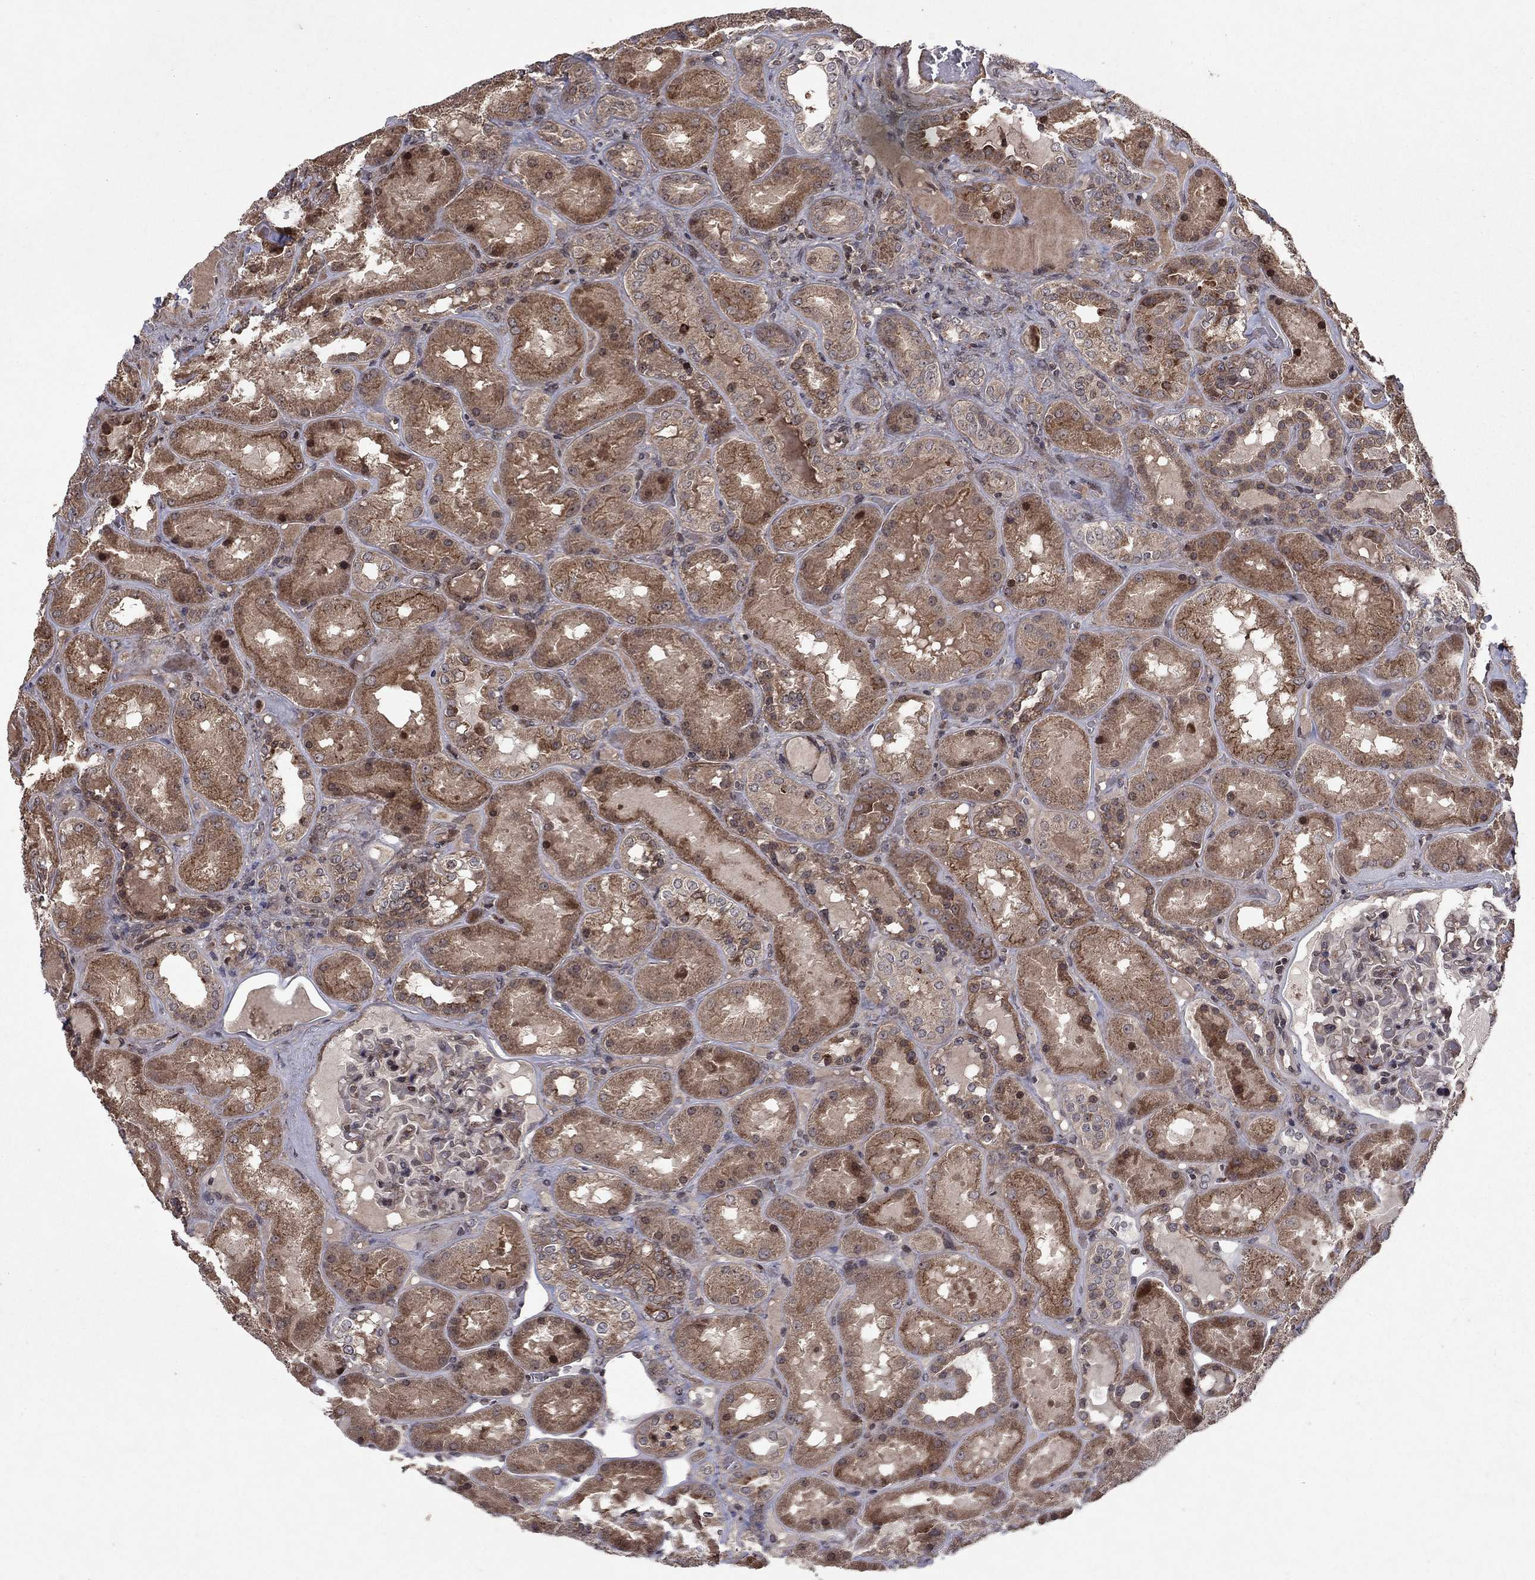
{"staining": {"intensity": "negative", "quantity": "none", "location": "none"}, "tissue": "kidney", "cell_type": "Cells in glomeruli", "image_type": "normal", "snomed": [{"axis": "morphology", "description": "Normal tissue, NOS"}, {"axis": "topography", "description": "Kidney"}], "caption": "This image is of normal kidney stained with immunohistochemistry to label a protein in brown with the nuclei are counter-stained blue. There is no expression in cells in glomeruli. Brightfield microscopy of immunohistochemistry (IHC) stained with DAB (brown) and hematoxylin (blue), captured at high magnification.", "gene": "SORBS1", "patient": {"sex": "male", "age": 73}}